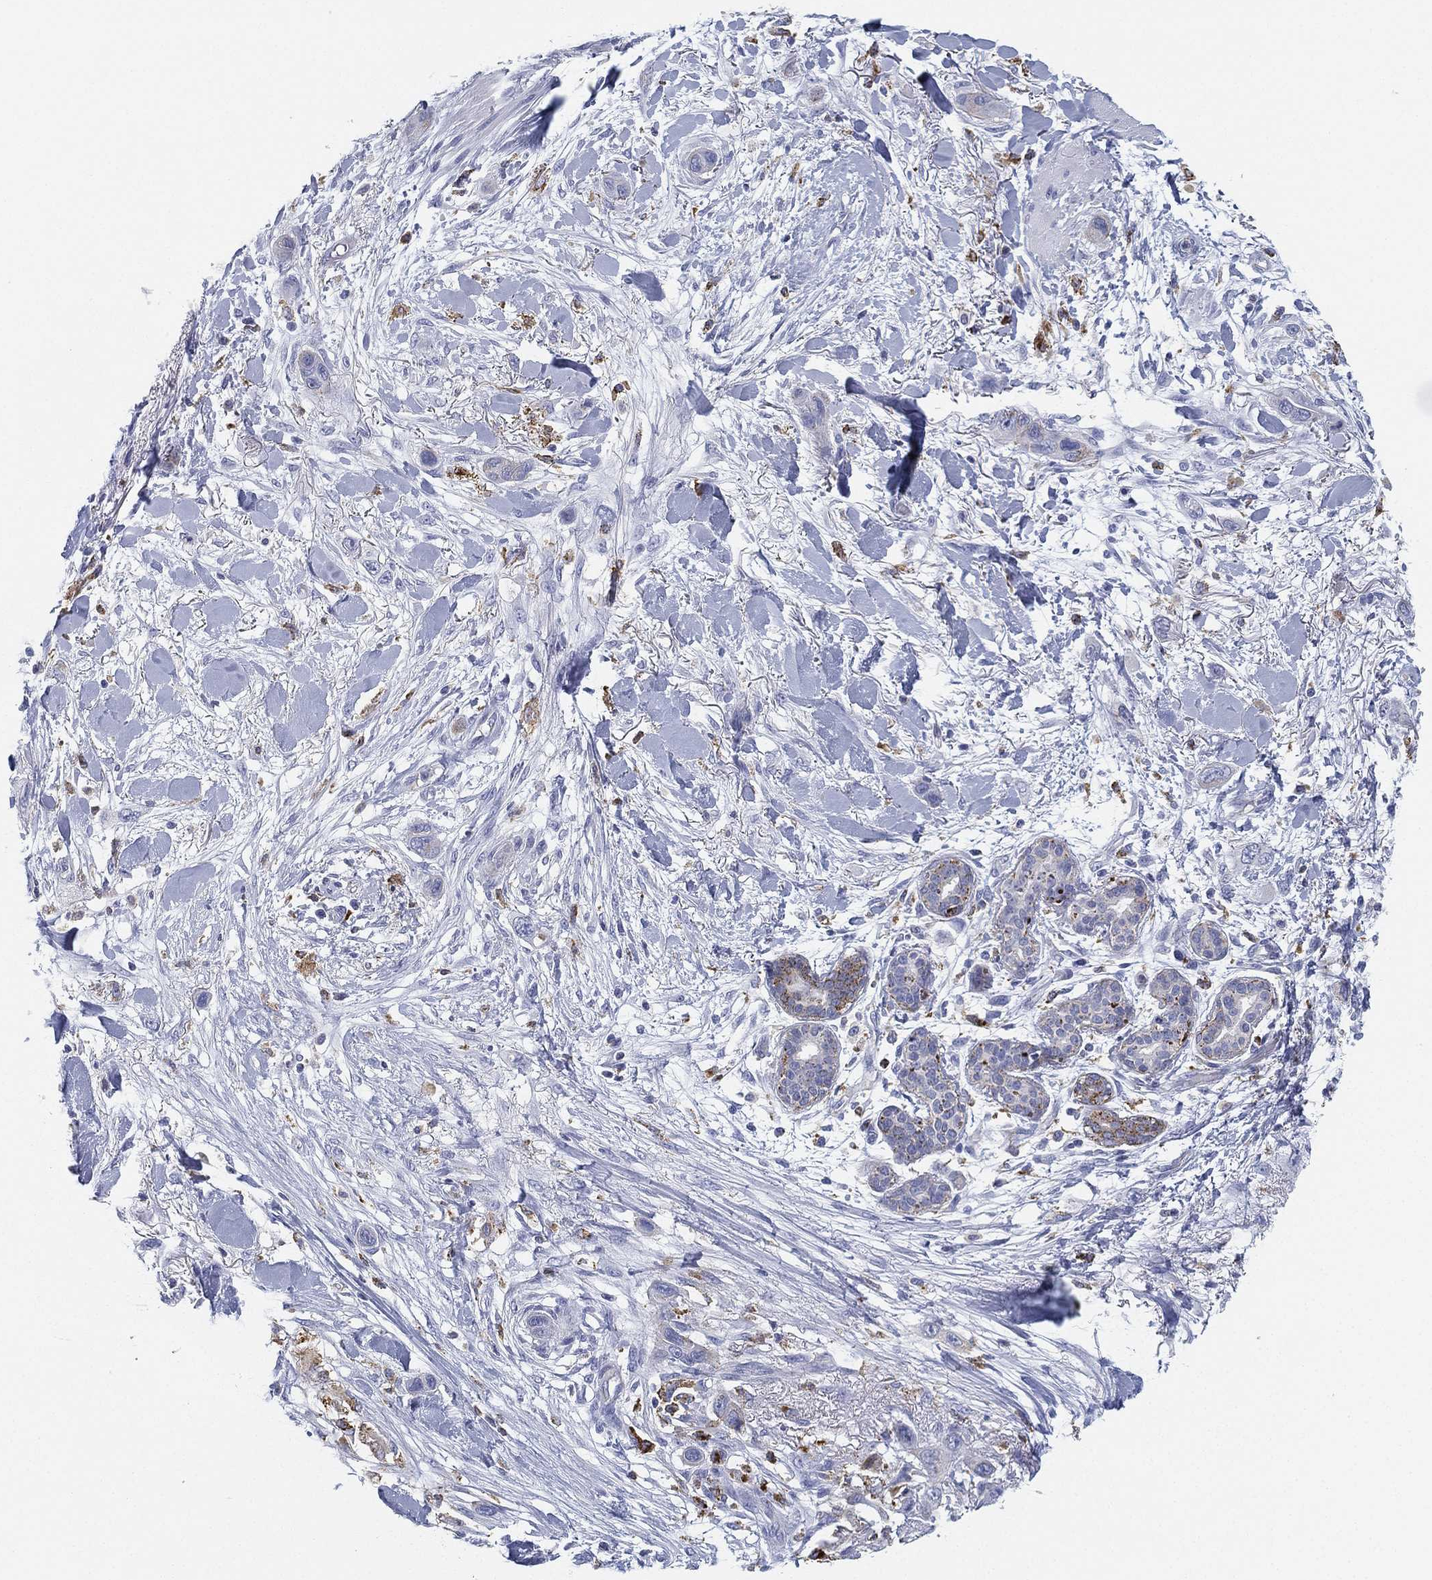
{"staining": {"intensity": "negative", "quantity": "none", "location": "none"}, "tissue": "skin cancer", "cell_type": "Tumor cells", "image_type": "cancer", "snomed": [{"axis": "morphology", "description": "Squamous cell carcinoma, NOS"}, {"axis": "topography", "description": "Skin"}], "caption": "Immunohistochemistry (IHC) of human skin squamous cell carcinoma reveals no expression in tumor cells.", "gene": "NPC2", "patient": {"sex": "male", "age": 79}}